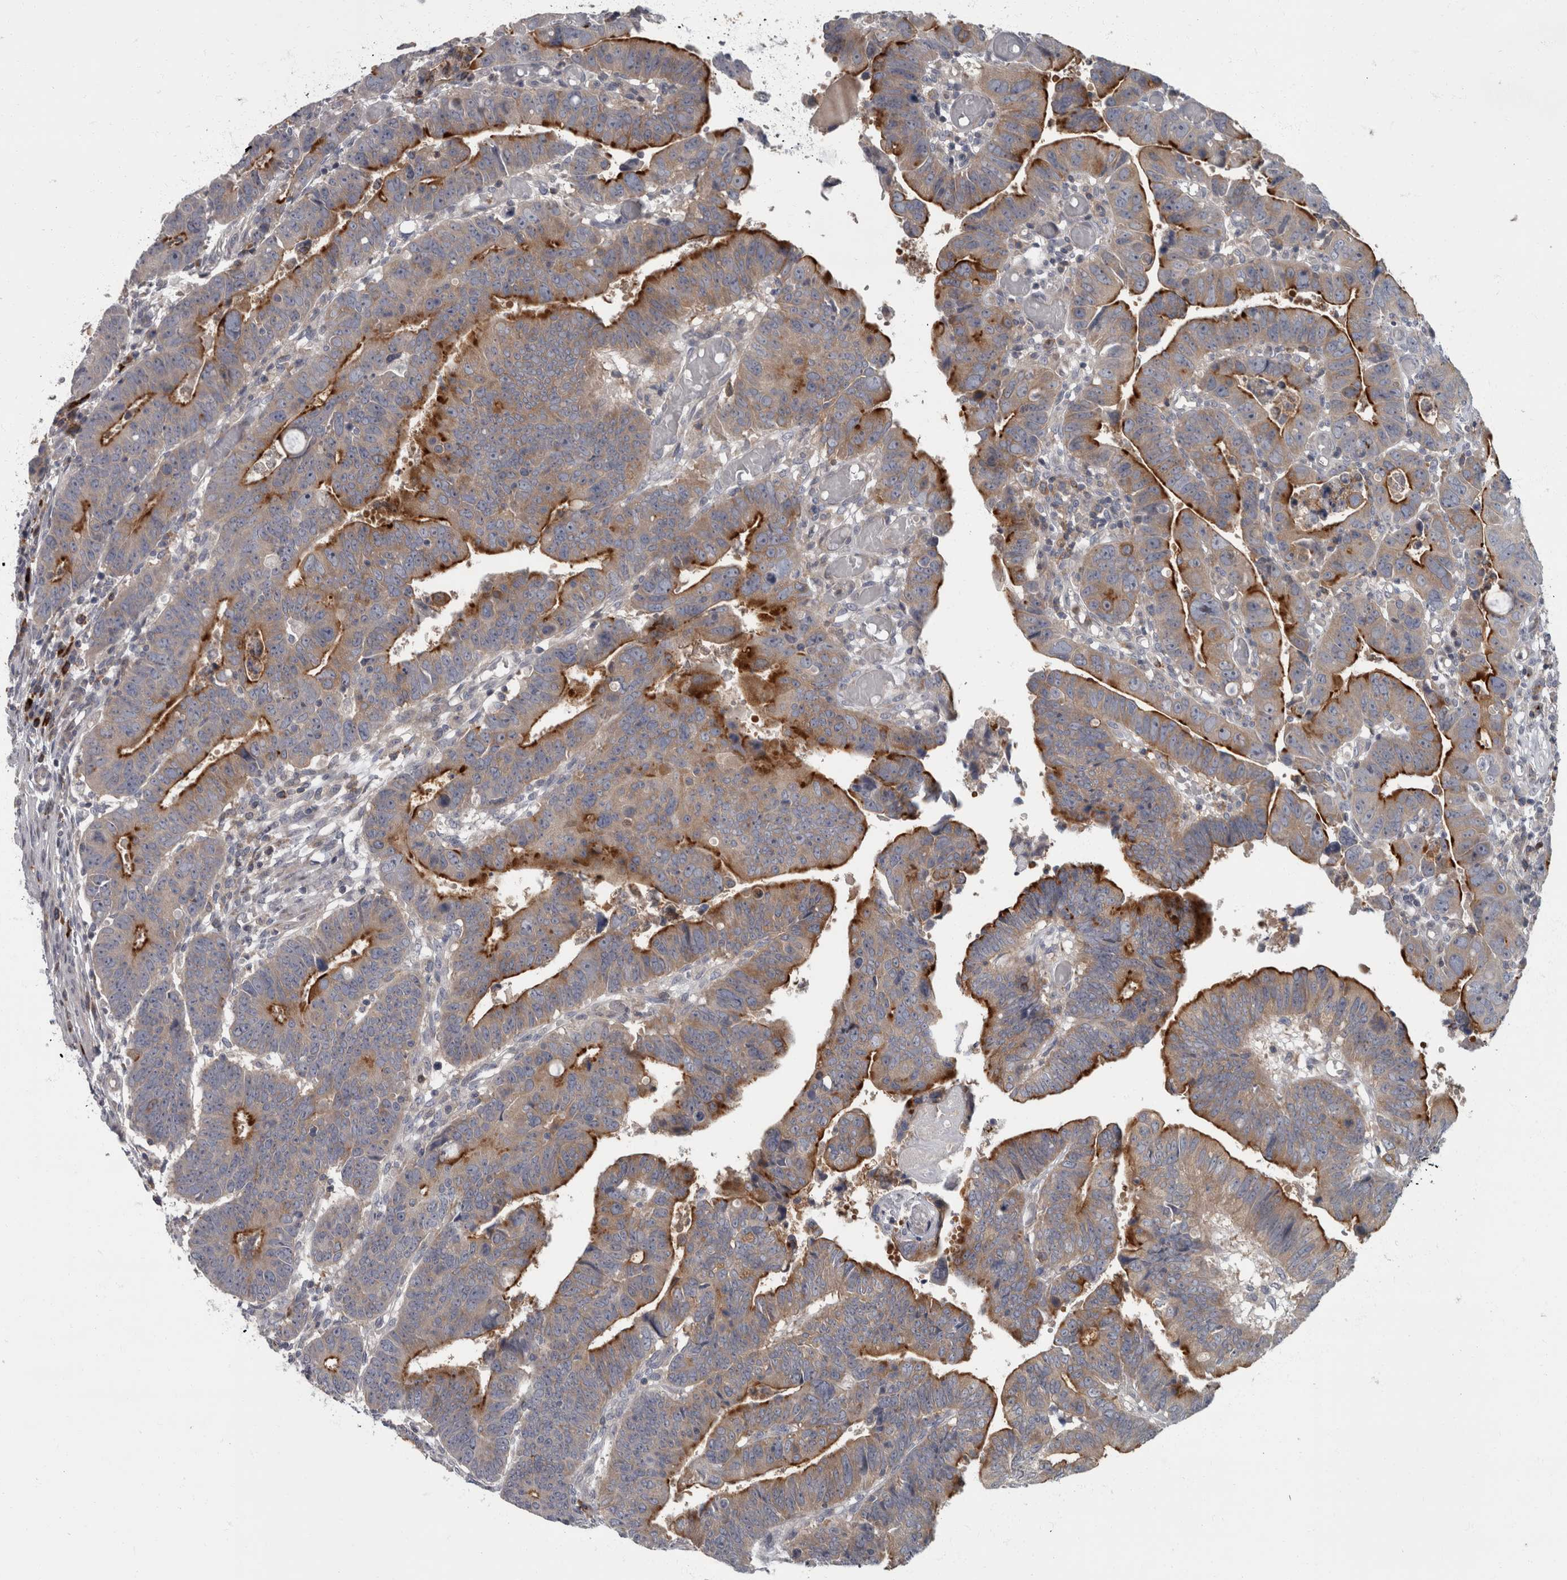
{"staining": {"intensity": "strong", "quantity": "25%-75%", "location": "cytoplasmic/membranous"}, "tissue": "colorectal cancer", "cell_type": "Tumor cells", "image_type": "cancer", "snomed": [{"axis": "morphology", "description": "Adenocarcinoma, NOS"}, {"axis": "topography", "description": "Rectum"}], "caption": "Protein expression analysis of human adenocarcinoma (colorectal) reveals strong cytoplasmic/membranous positivity in approximately 25%-75% of tumor cells. Using DAB (brown) and hematoxylin (blue) stains, captured at high magnification using brightfield microscopy.", "gene": "CDC42BPG", "patient": {"sex": "female", "age": 65}}